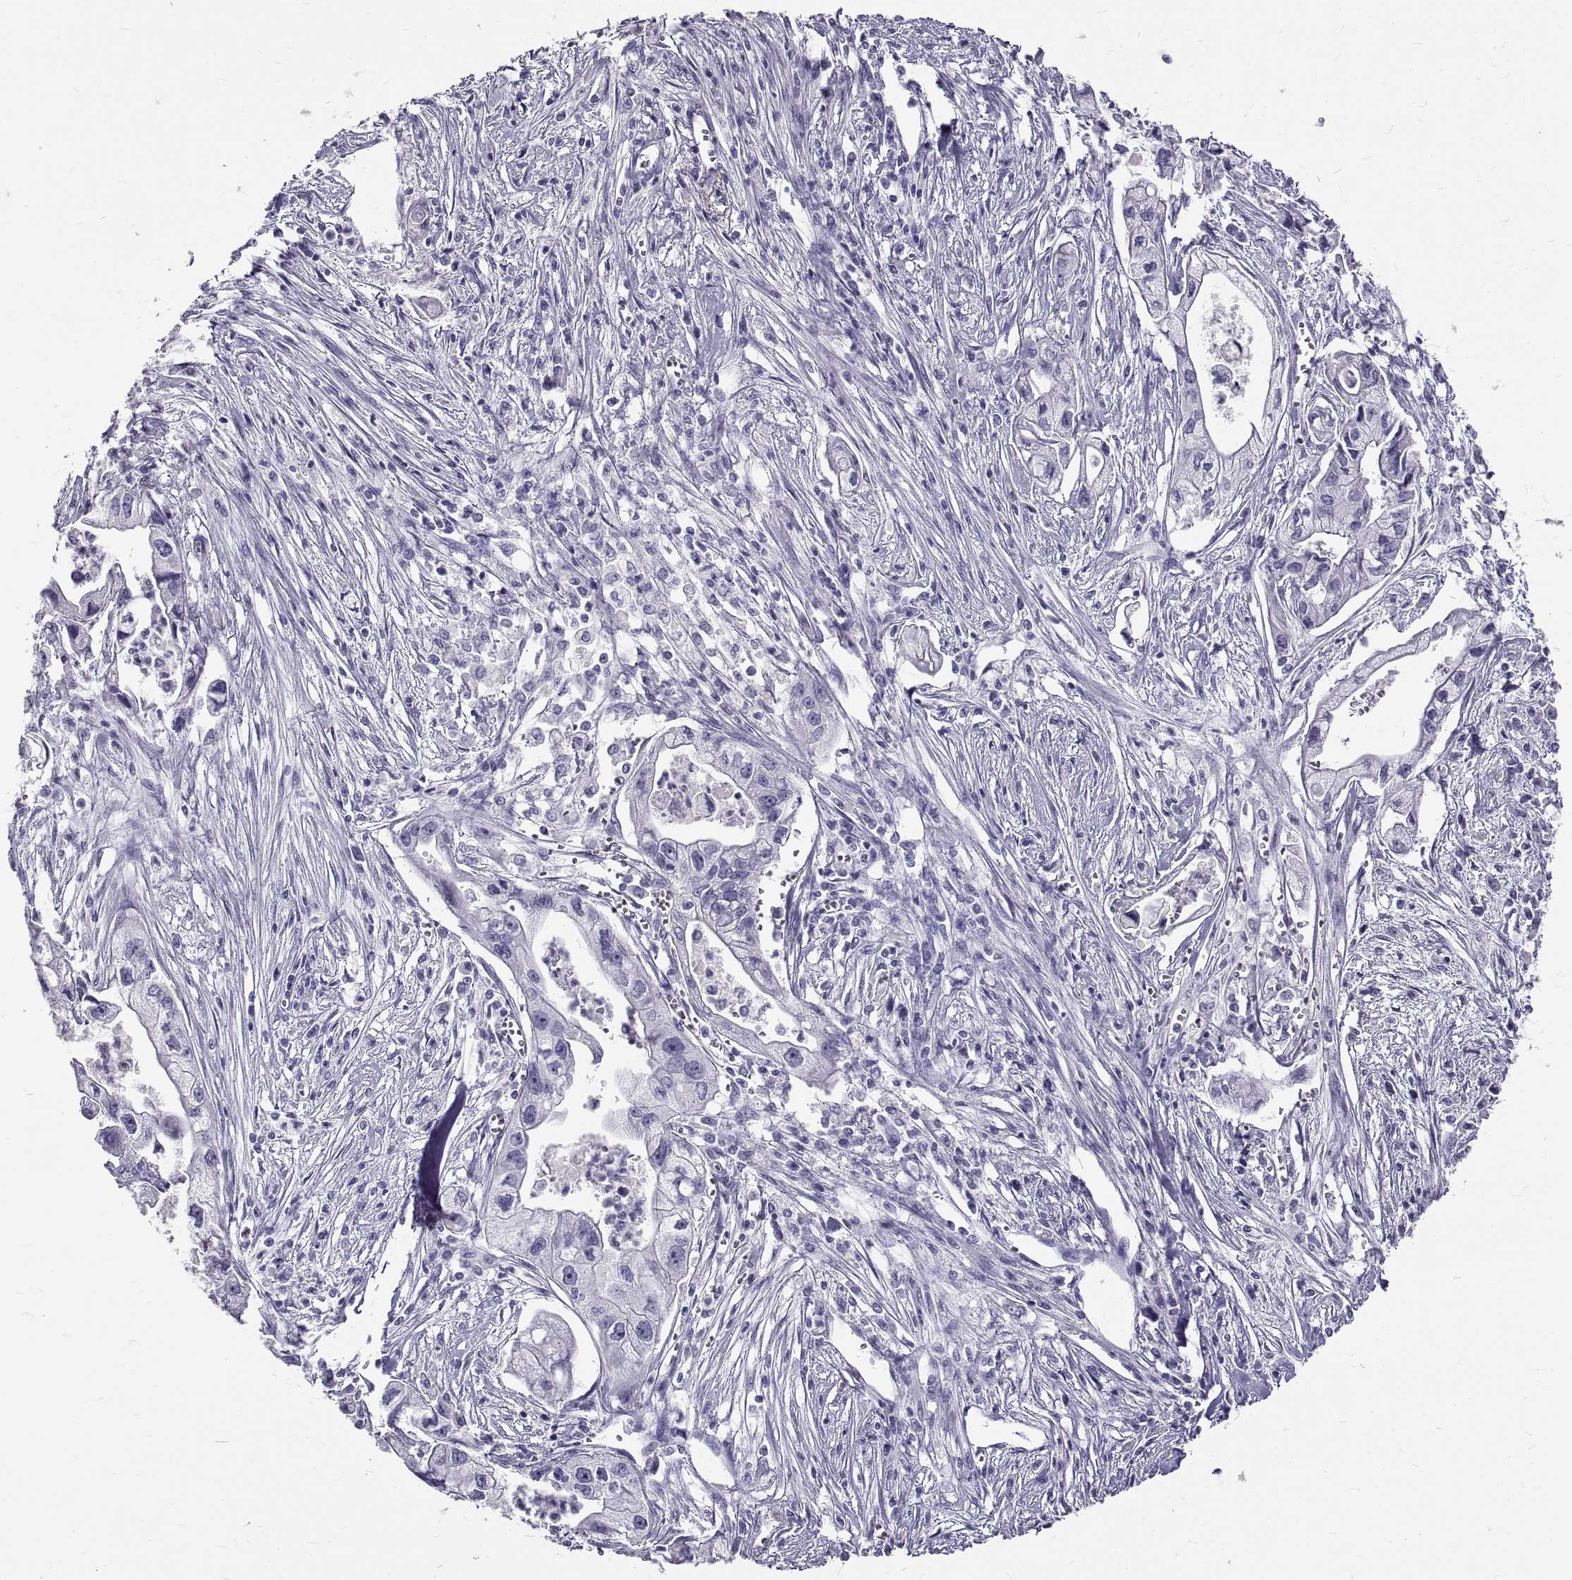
{"staining": {"intensity": "negative", "quantity": "none", "location": "none"}, "tissue": "pancreatic cancer", "cell_type": "Tumor cells", "image_type": "cancer", "snomed": [{"axis": "morphology", "description": "Adenocarcinoma, NOS"}, {"axis": "topography", "description": "Pancreas"}], "caption": "Pancreatic adenocarcinoma was stained to show a protein in brown. There is no significant positivity in tumor cells. The staining was performed using DAB (3,3'-diaminobenzidine) to visualize the protein expression in brown, while the nuclei were stained in blue with hematoxylin (Magnification: 20x).", "gene": "GNG12", "patient": {"sex": "male", "age": 70}}